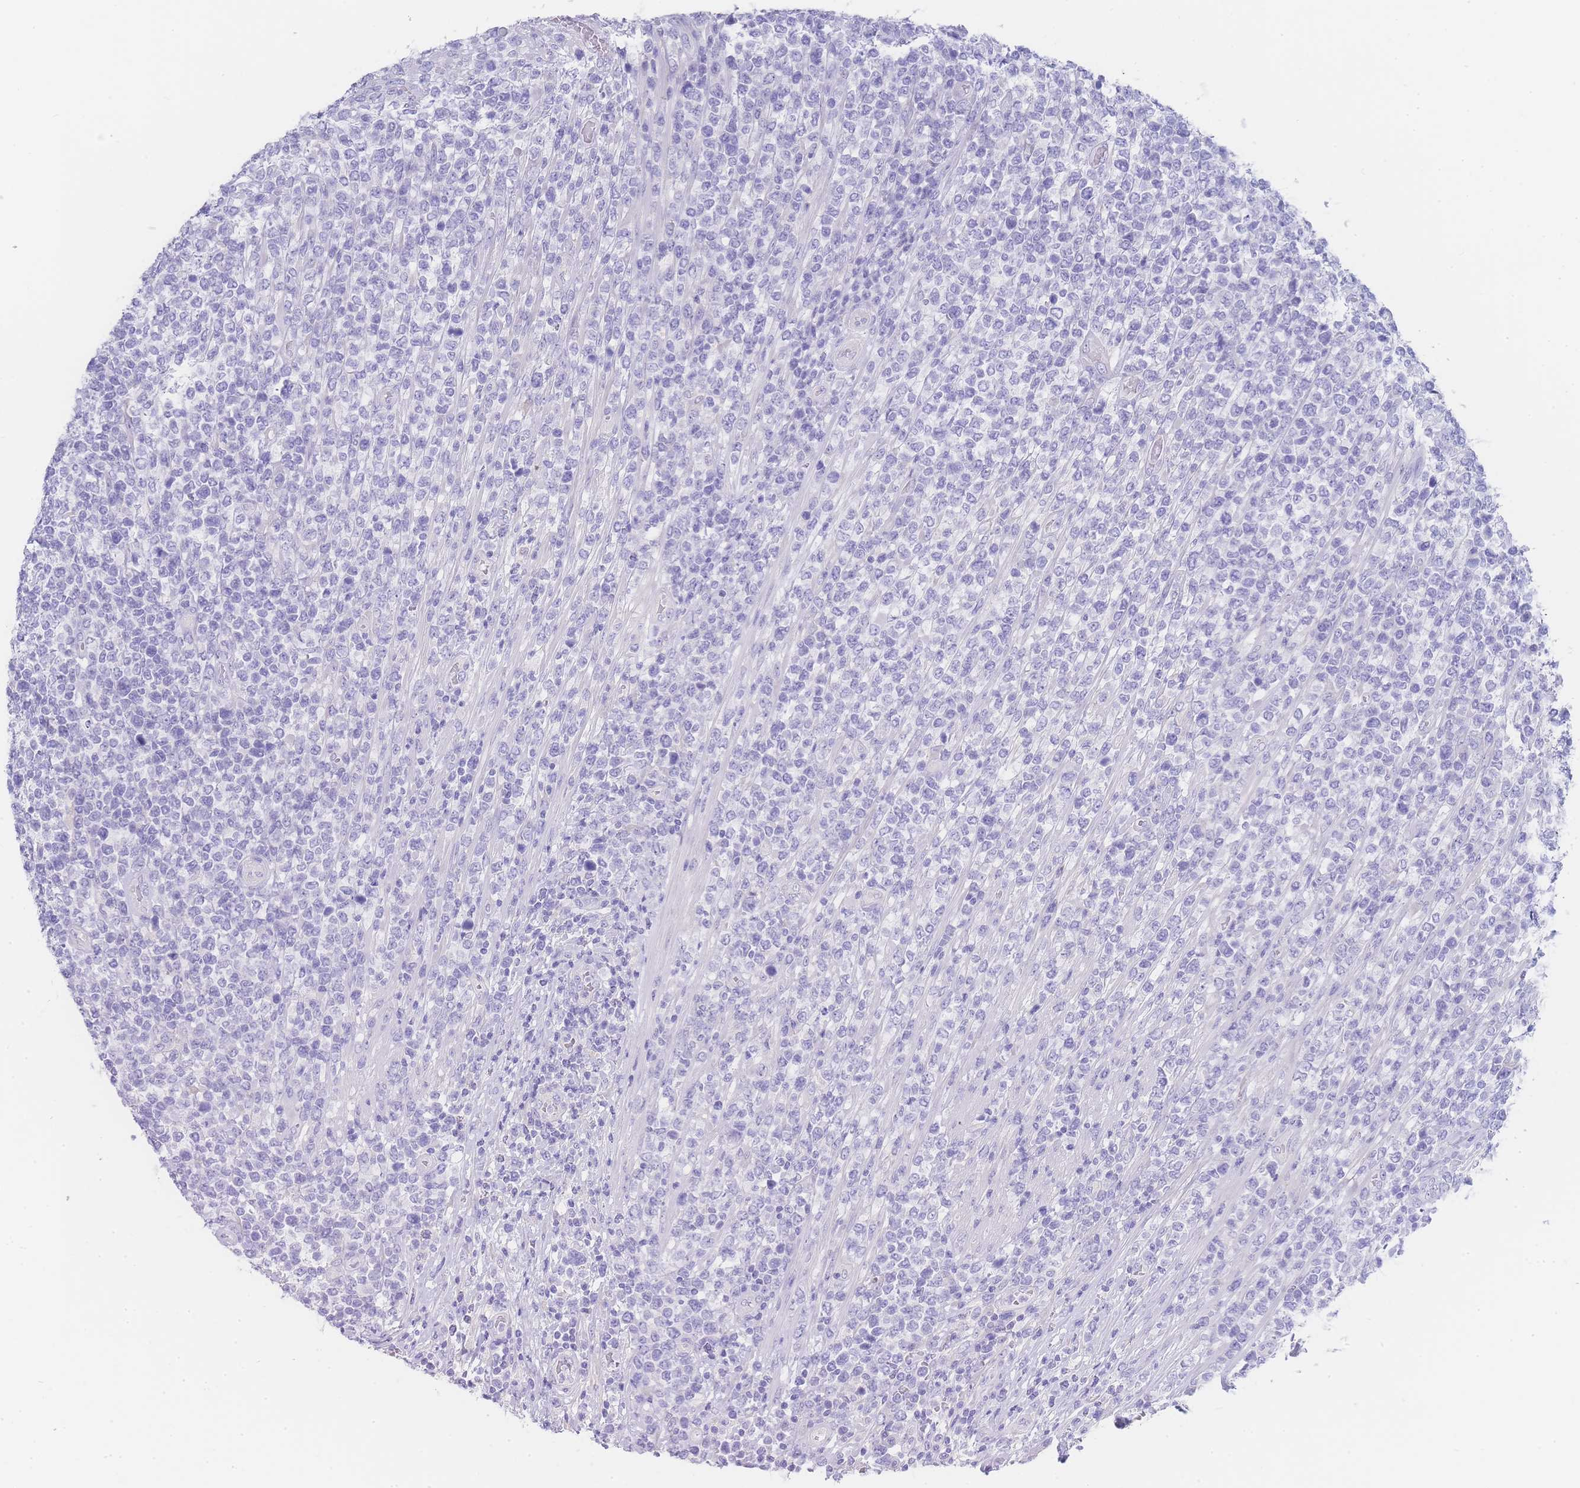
{"staining": {"intensity": "negative", "quantity": "none", "location": "none"}, "tissue": "lymphoma", "cell_type": "Tumor cells", "image_type": "cancer", "snomed": [{"axis": "morphology", "description": "Malignant lymphoma, non-Hodgkin's type, High grade"}, {"axis": "topography", "description": "Soft tissue"}], "caption": "The immunohistochemistry image has no significant positivity in tumor cells of malignant lymphoma, non-Hodgkin's type (high-grade) tissue.", "gene": "LZTFL1", "patient": {"sex": "female", "age": 56}}